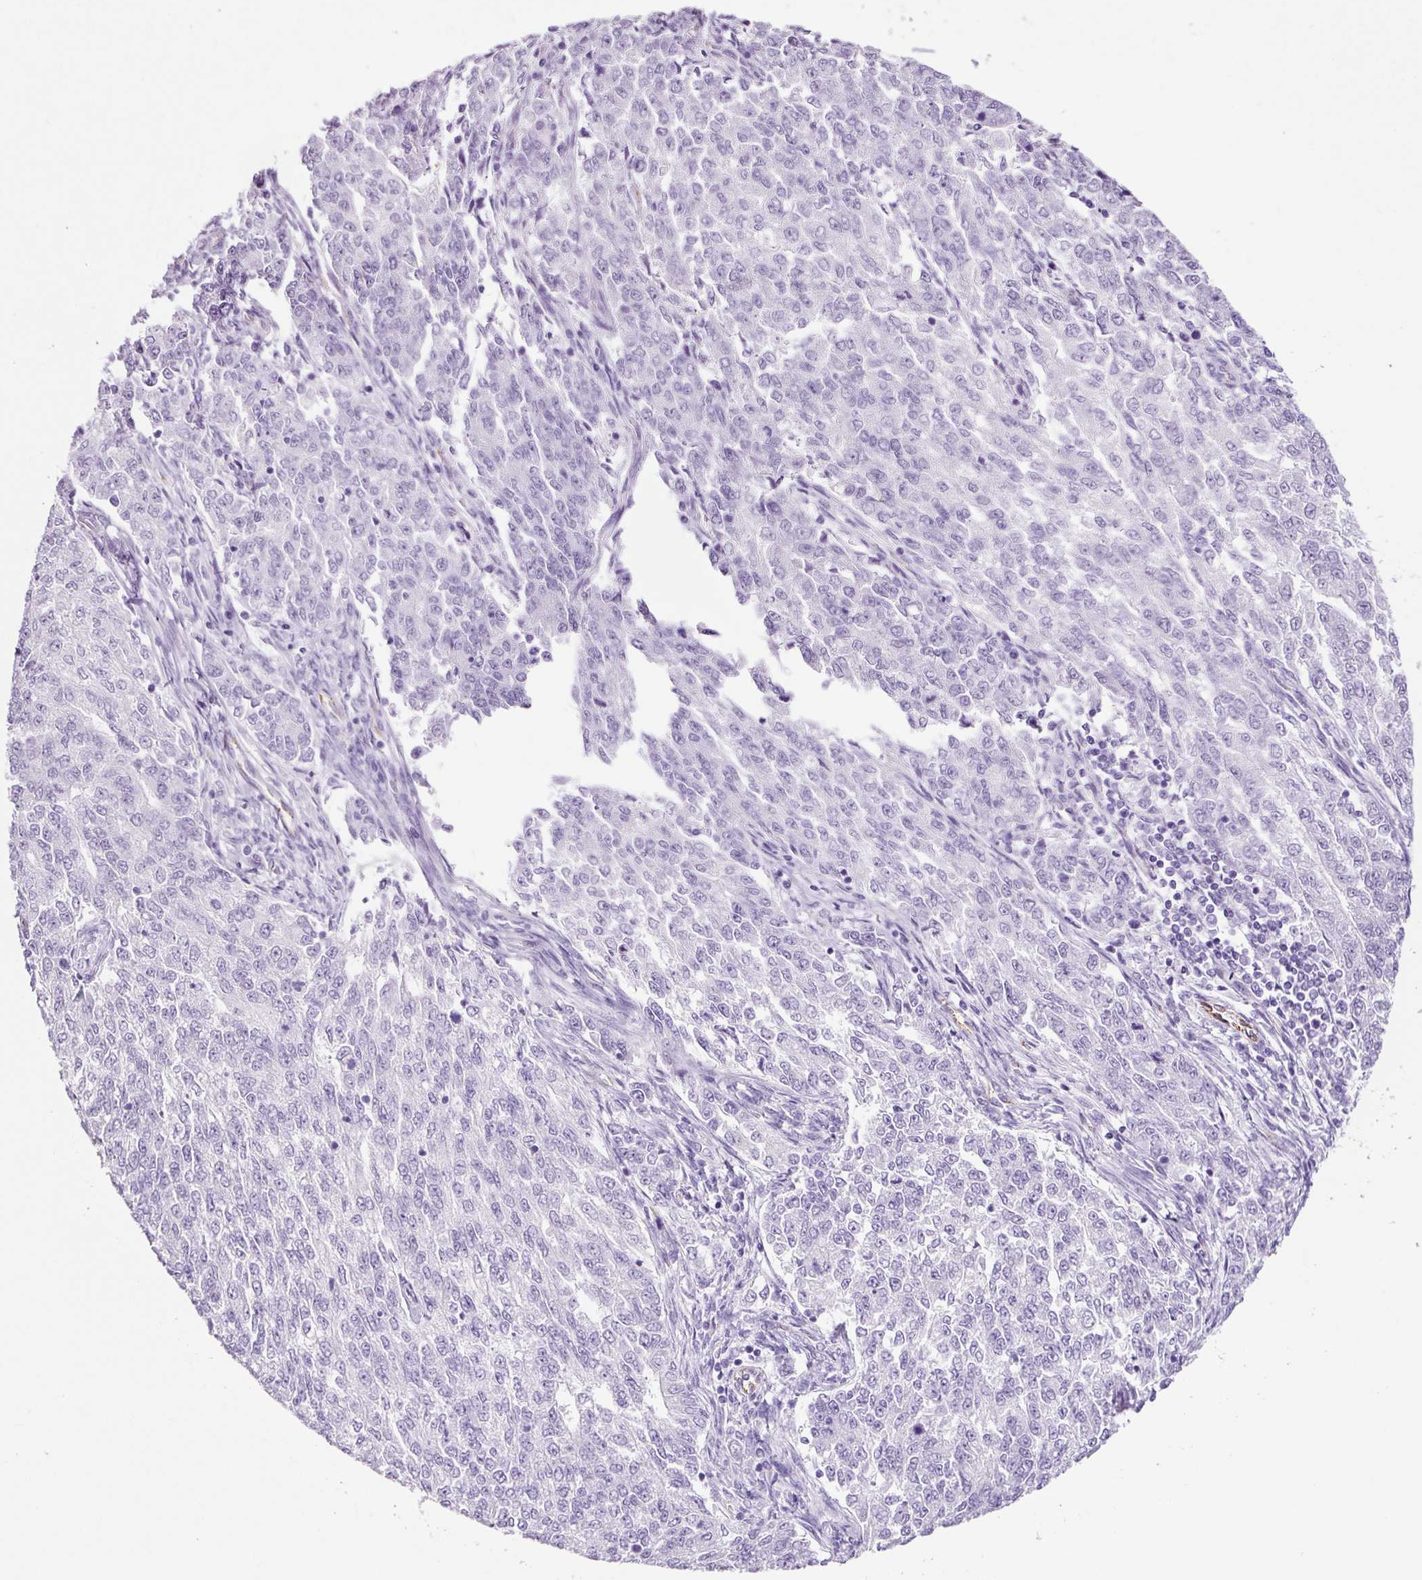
{"staining": {"intensity": "negative", "quantity": "none", "location": "none"}, "tissue": "endometrial cancer", "cell_type": "Tumor cells", "image_type": "cancer", "snomed": [{"axis": "morphology", "description": "Adenocarcinoma, NOS"}, {"axis": "topography", "description": "Endometrium"}], "caption": "Human endometrial adenocarcinoma stained for a protein using immunohistochemistry demonstrates no positivity in tumor cells.", "gene": "ADSS1", "patient": {"sex": "female", "age": 50}}